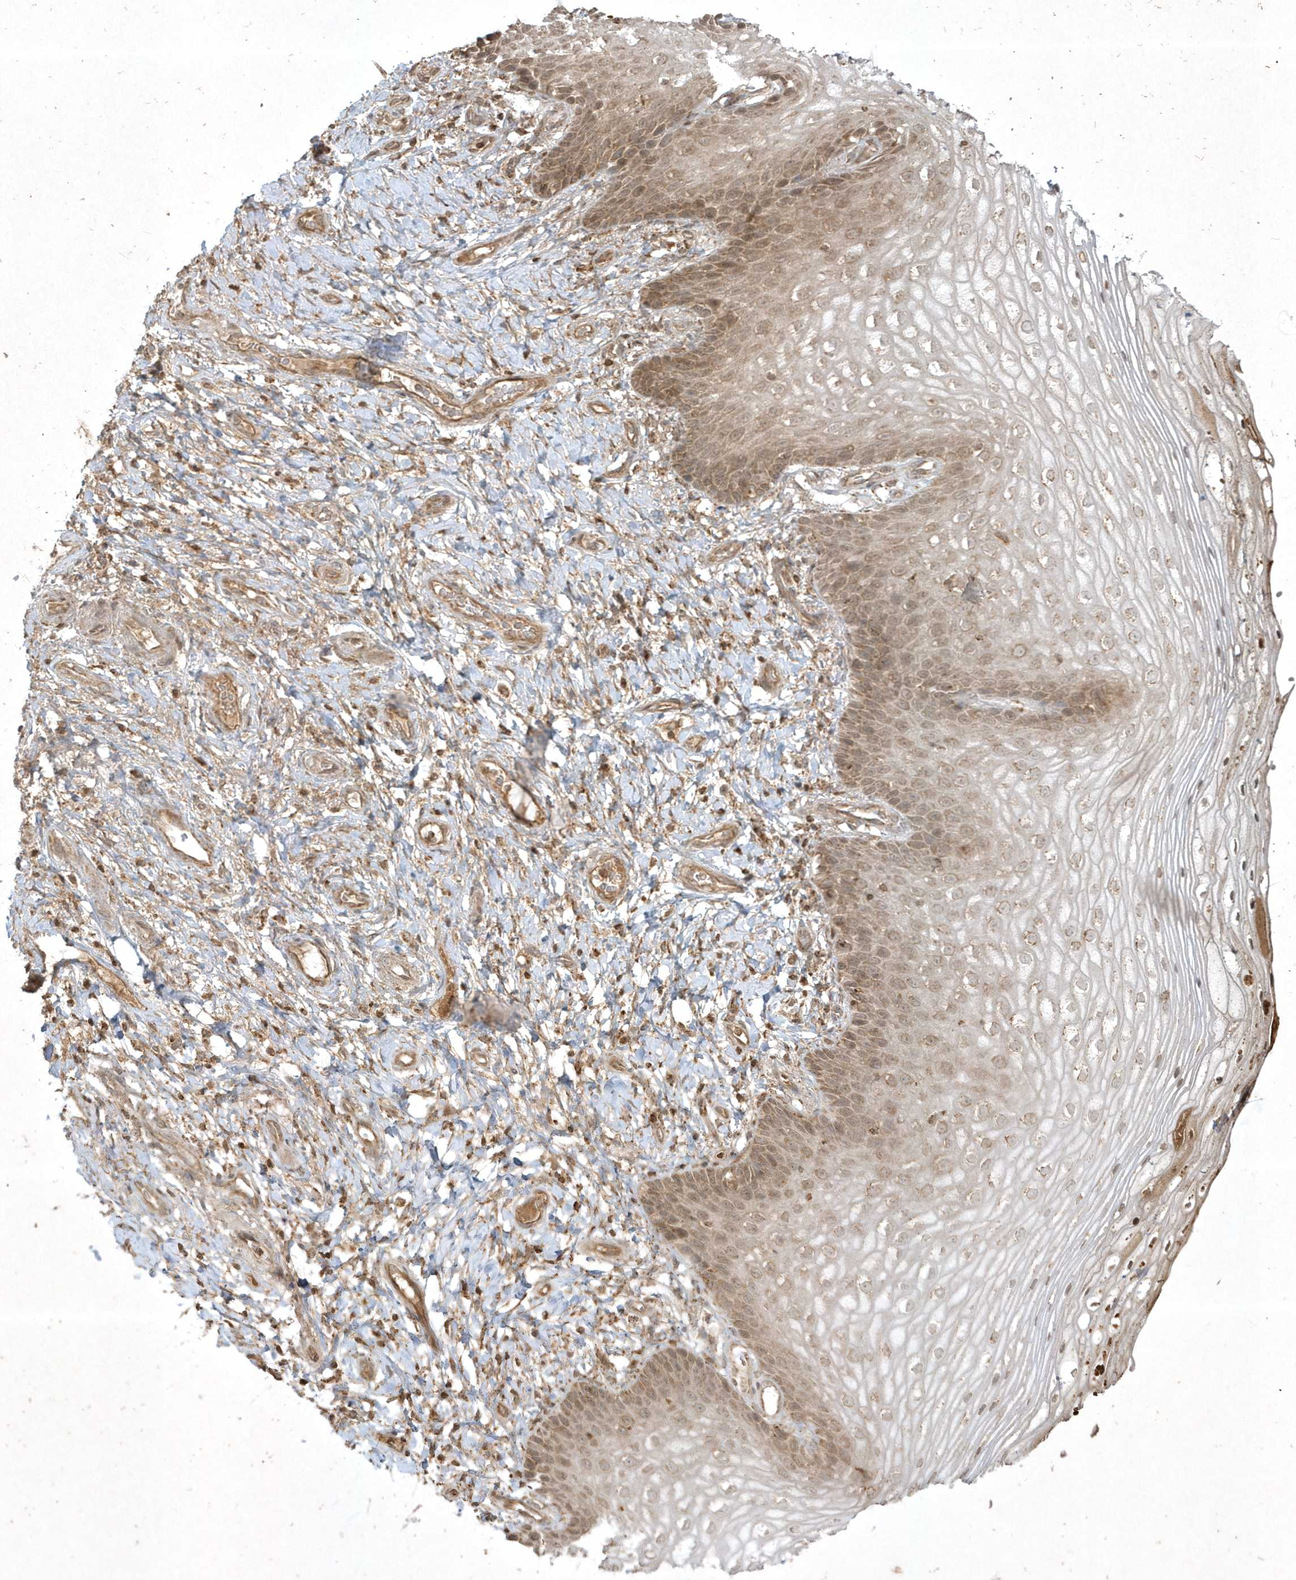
{"staining": {"intensity": "moderate", "quantity": "25%-75%", "location": "cytoplasmic/membranous,nuclear"}, "tissue": "vagina", "cell_type": "Squamous epithelial cells", "image_type": "normal", "snomed": [{"axis": "morphology", "description": "Normal tissue, NOS"}, {"axis": "topography", "description": "Vagina"}], "caption": "Vagina stained with a brown dye demonstrates moderate cytoplasmic/membranous,nuclear positive positivity in about 25%-75% of squamous epithelial cells.", "gene": "PLTP", "patient": {"sex": "female", "age": 60}}